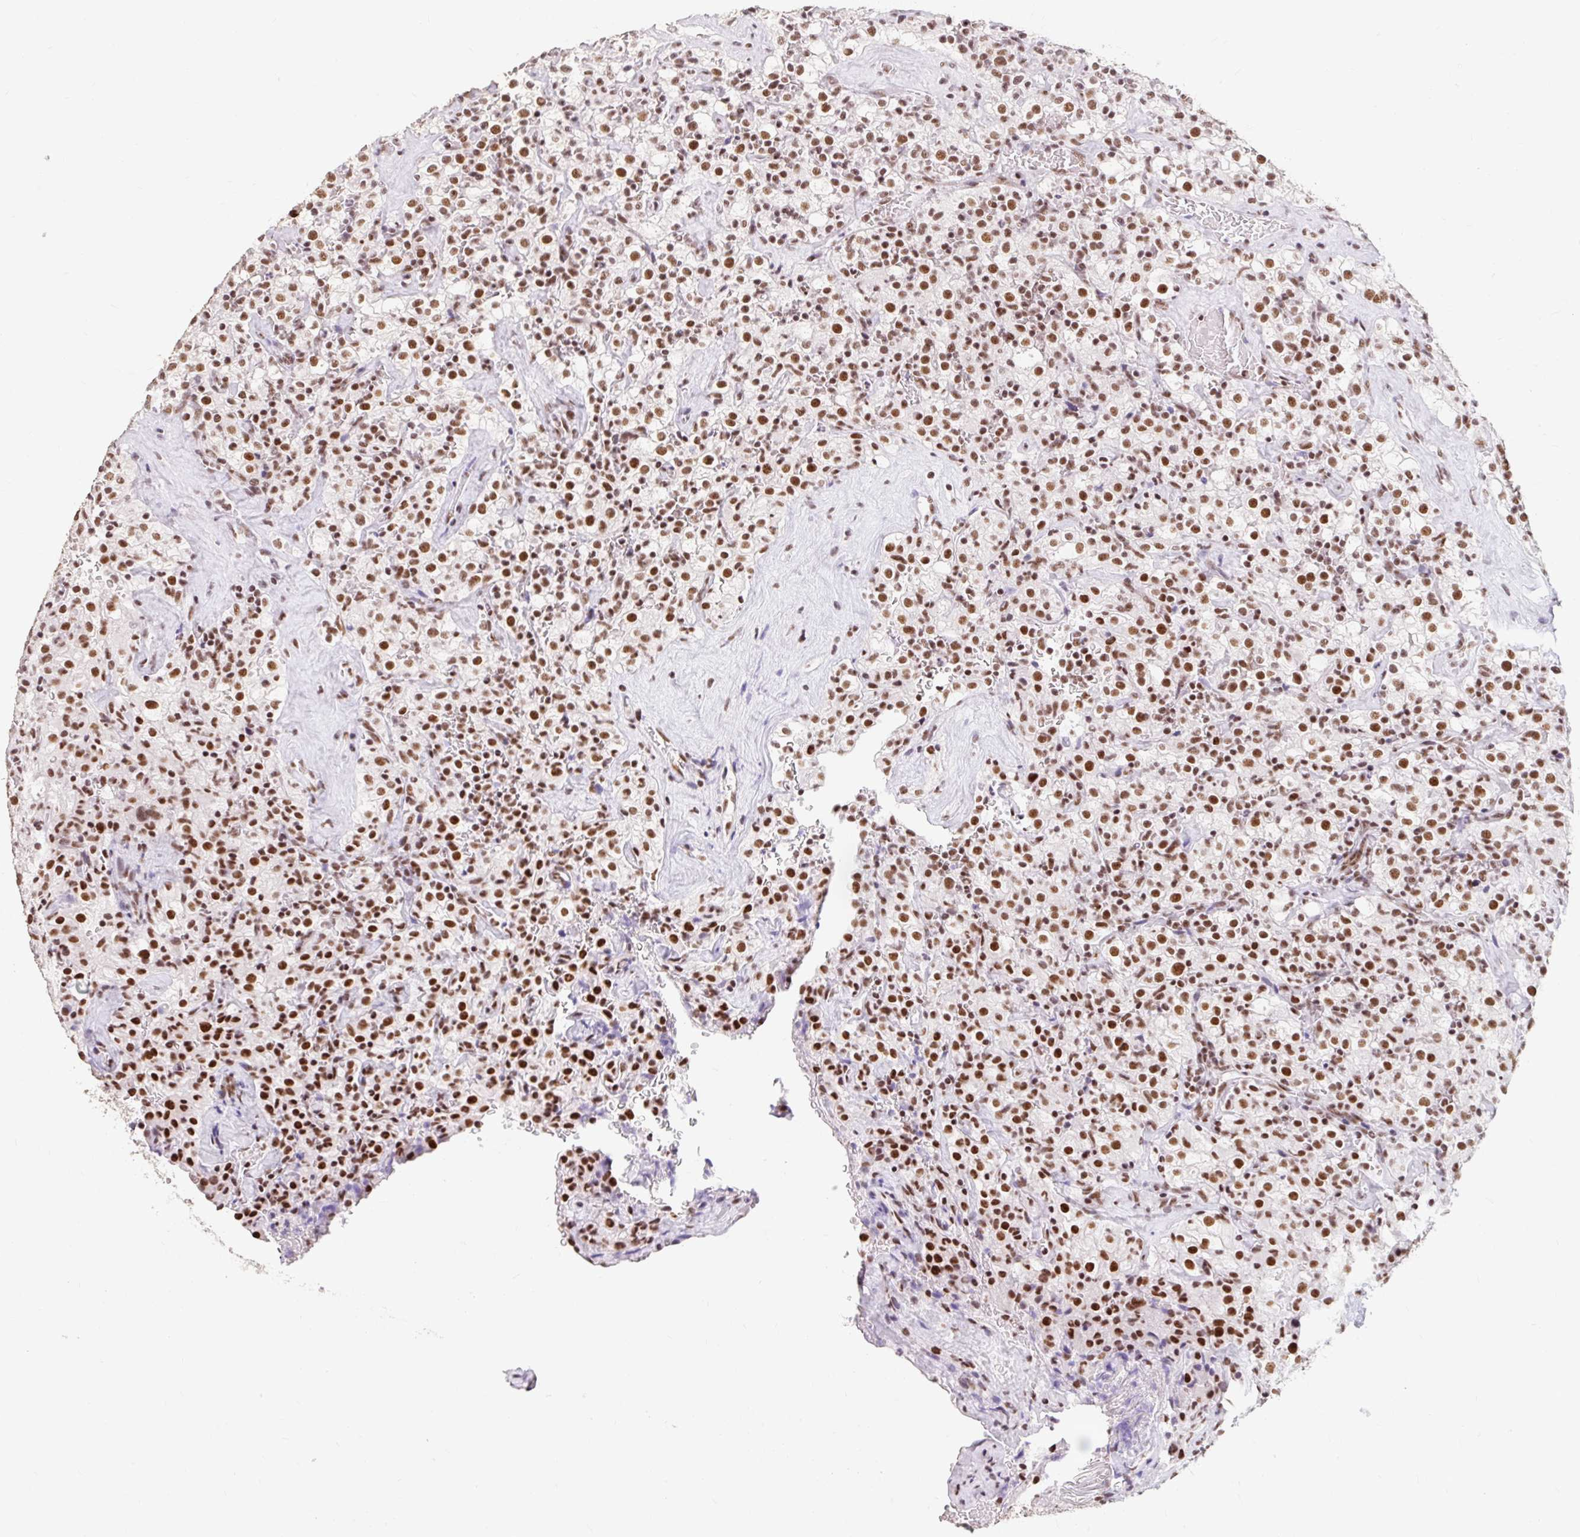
{"staining": {"intensity": "moderate", "quantity": ">75%", "location": "nuclear"}, "tissue": "renal cancer", "cell_type": "Tumor cells", "image_type": "cancer", "snomed": [{"axis": "morphology", "description": "Adenocarcinoma, NOS"}, {"axis": "topography", "description": "Kidney"}], "caption": "Human renal cancer (adenocarcinoma) stained for a protein (brown) reveals moderate nuclear positive staining in about >75% of tumor cells.", "gene": "SRSF10", "patient": {"sex": "female", "age": 74}}